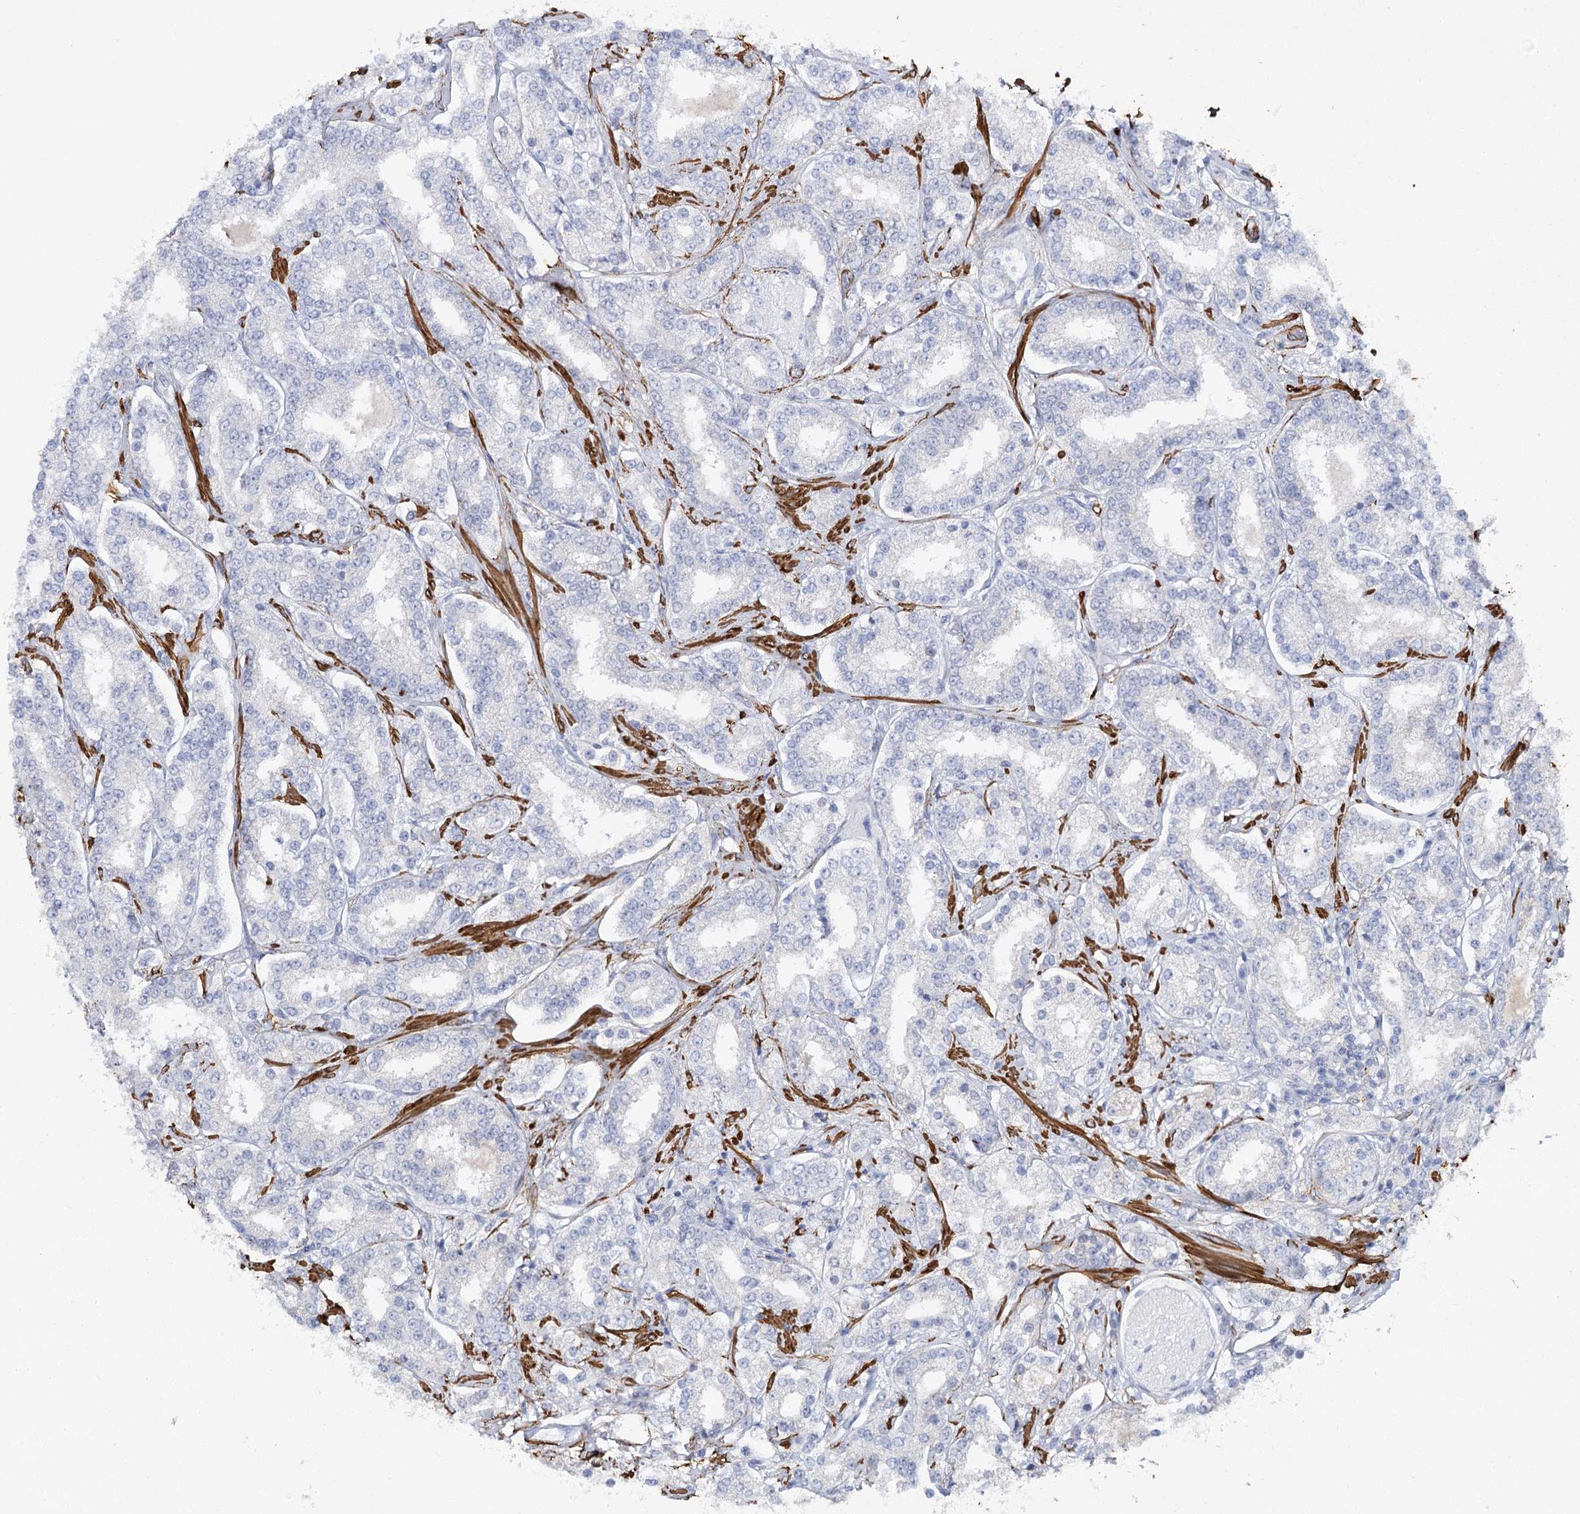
{"staining": {"intensity": "negative", "quantity": "none", "location": "none"}, "tissue": "prostate cancer", "cell_type": "Tumor cells", "image_type": "cancer", "snomed": [{"axis": "morphology", "description": "Normal tissue, NOS"}, {"axis": "morphology", "description": "Adenocarcinoma, High grade"}, {"axis": "topography", "description": "Prostate"}], "caption": "A high-resolution histopathology image shows immunohistochemistry staining of high-grade adenocarcinoma (prostate), which demonstrates no significant expression in tumor cells.", "gene": "RTN2", "patient": {"sex": "male", "age": 83}}